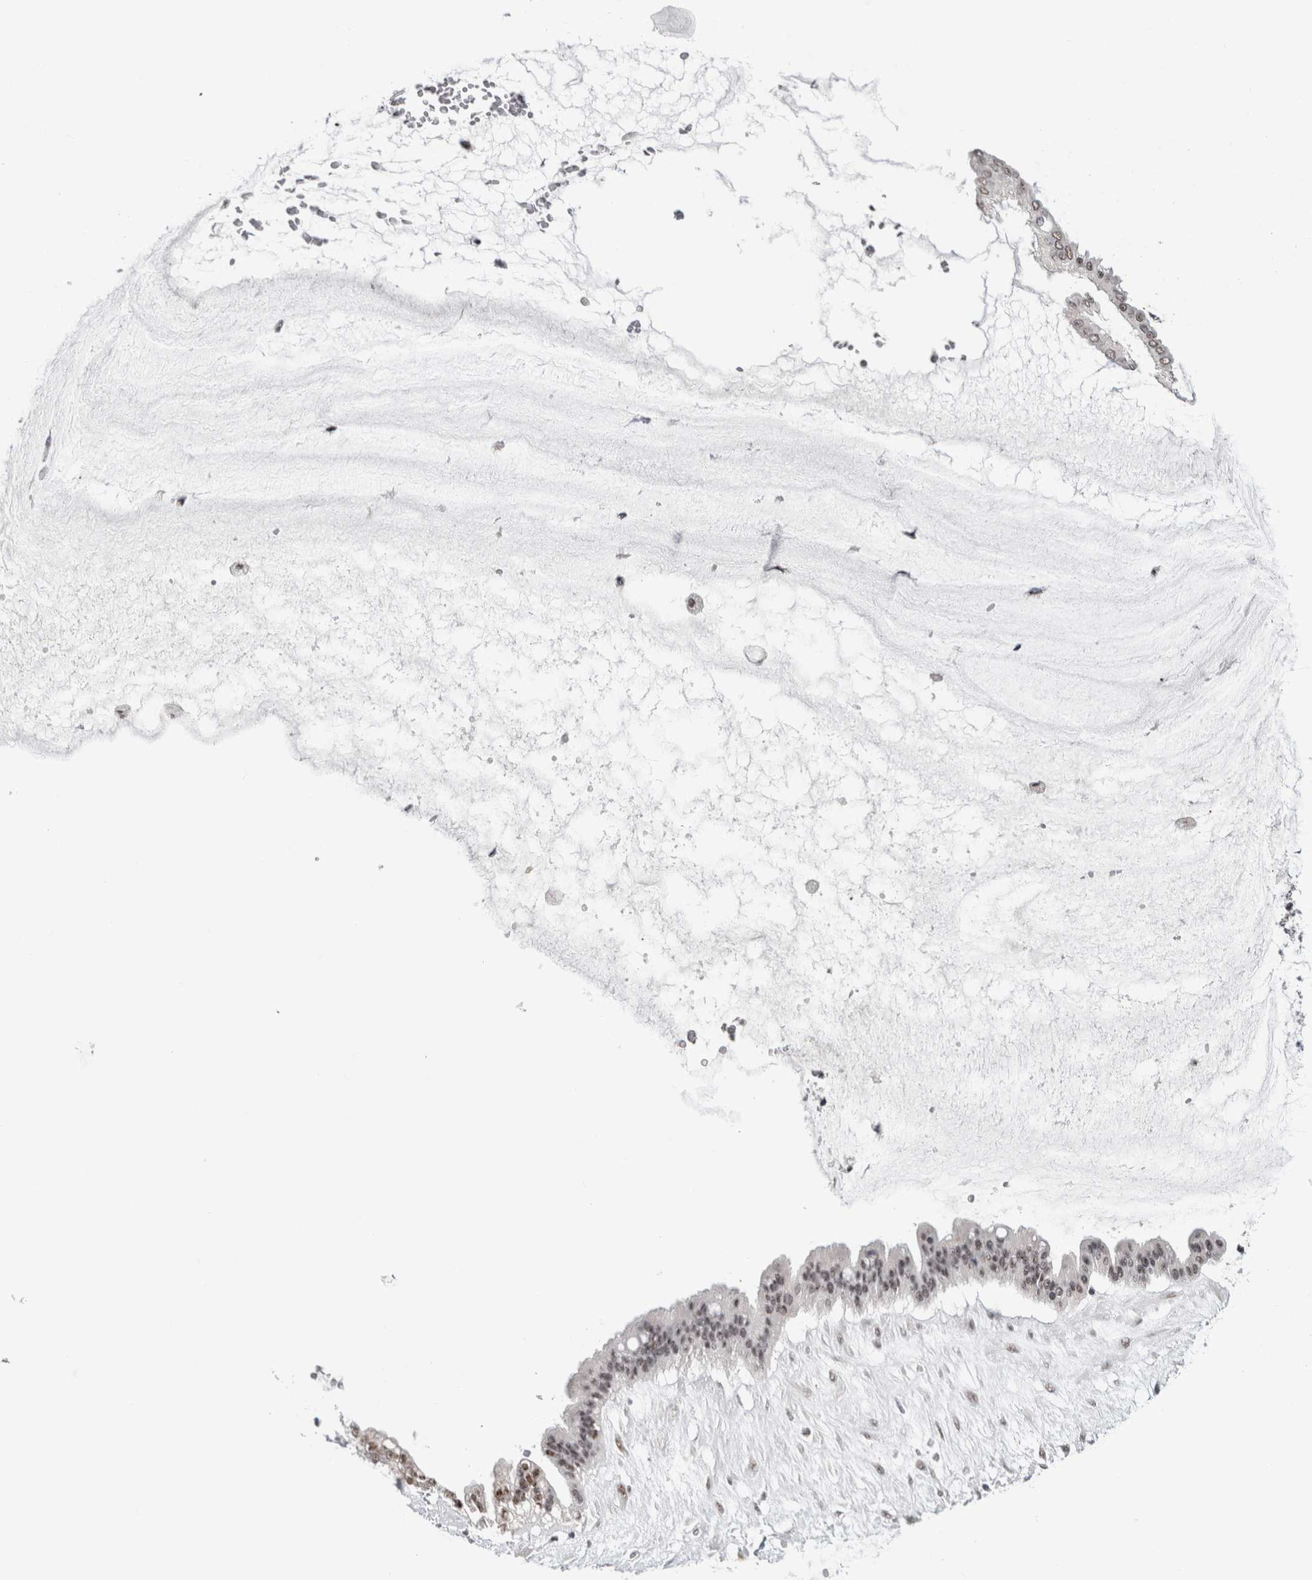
{"staining": {"intensity": "weak", "quantity": ">75%", "location": "nuclear"}, "tissue": "ovarian cancer", "cell_type": "Tumor cells", "image_type": "cancer", "snomed": [{"axis": "morphology", "description": "Cystadenocarcinoma, mucinous, NOS"}, {"axis": "topography", "description": "Ovary"}], "caption": "Ovarian mucinous cystadenocarcinoma stained for a protein reveals weak nuclear positivity in tumor cells. The protein is stained brown, and the nuclei are stained in blue (DAB IHC with brightfield microscopy, high magnification).", "gene": "MKNK1", "patient": {"sex": "female", "age": 73}}